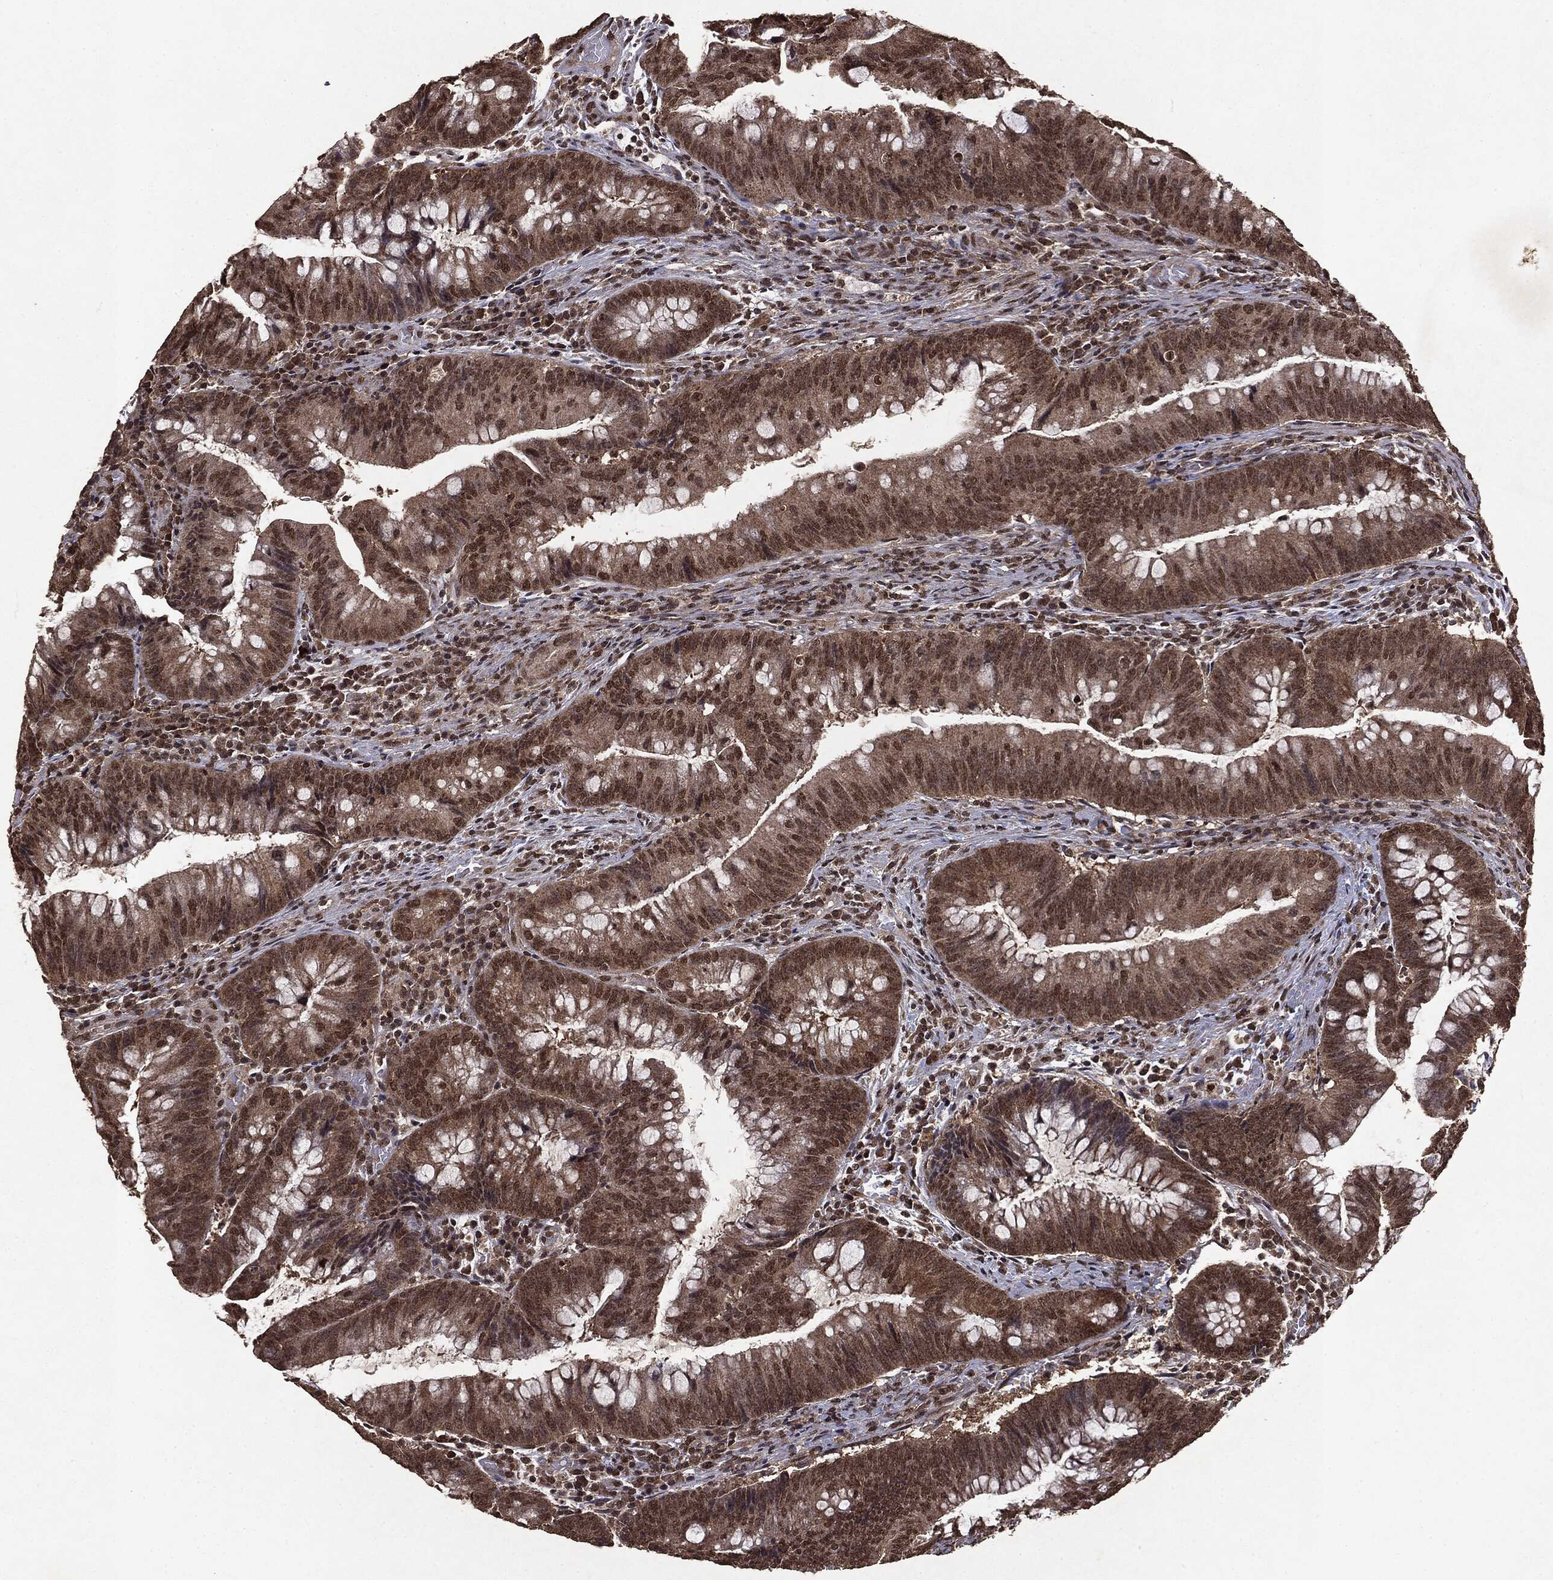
{"staining": {"intensity": "moderate", "quantity": ">75%", "location": "cytoplasmic/membranous,nuclear"}, "tissue": "colorectal cancer", "cell_type": "Tumor cells", "image_type": "cancer", "snomed": [{"axis": "morphology", "description": "Adenocarcinoma, NOS"}, {"axis": "topography", "description": "Colon"}], "caption": "The histopathology image demonstrates immunohistochemical staining of adenocarcinoma (colorectal). There is moderate cytoplasmic/membranous and nuclear staining is identified in approximately >75% of tumor cells.", "gene": "PEBP1", "patient": {"sex": "male", "age": 62}}